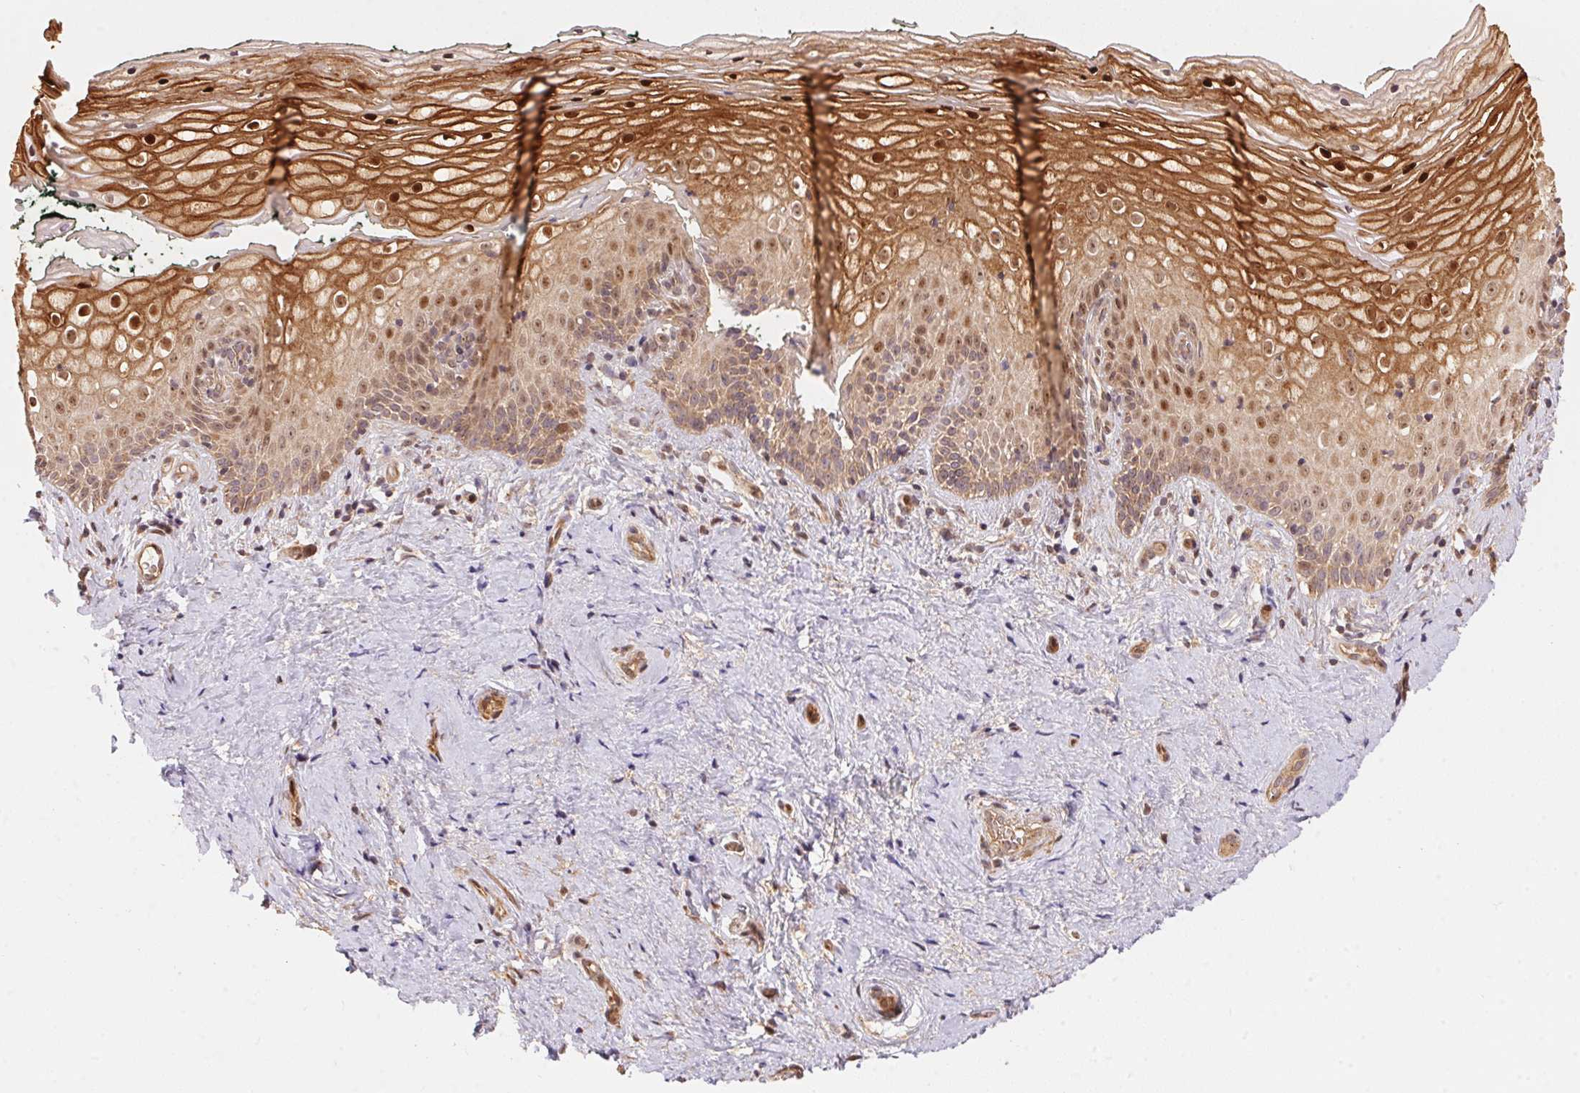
{"staining": {"intensity": "strong", "quantity": "25%-75%", "location": "cytoplasmic/membranous,nuclear"}, "tissue": "vagina", "cell_type": "Squamous epithelial cells", "image_type": "normal", "snomed": [{"axis": "morphology", "description": "Normal tissue, NOS"}, {"axis": "topography", "description": "Vagina"}], "caption": "Protein staining reveals strong cytoplasmic/membranous,nuclear positivity in approximately 25%-75% of squamous epithelial cells in normal vagina.", "gene": "TNIP2", "patient": {"sex": "female", "age": 47}}